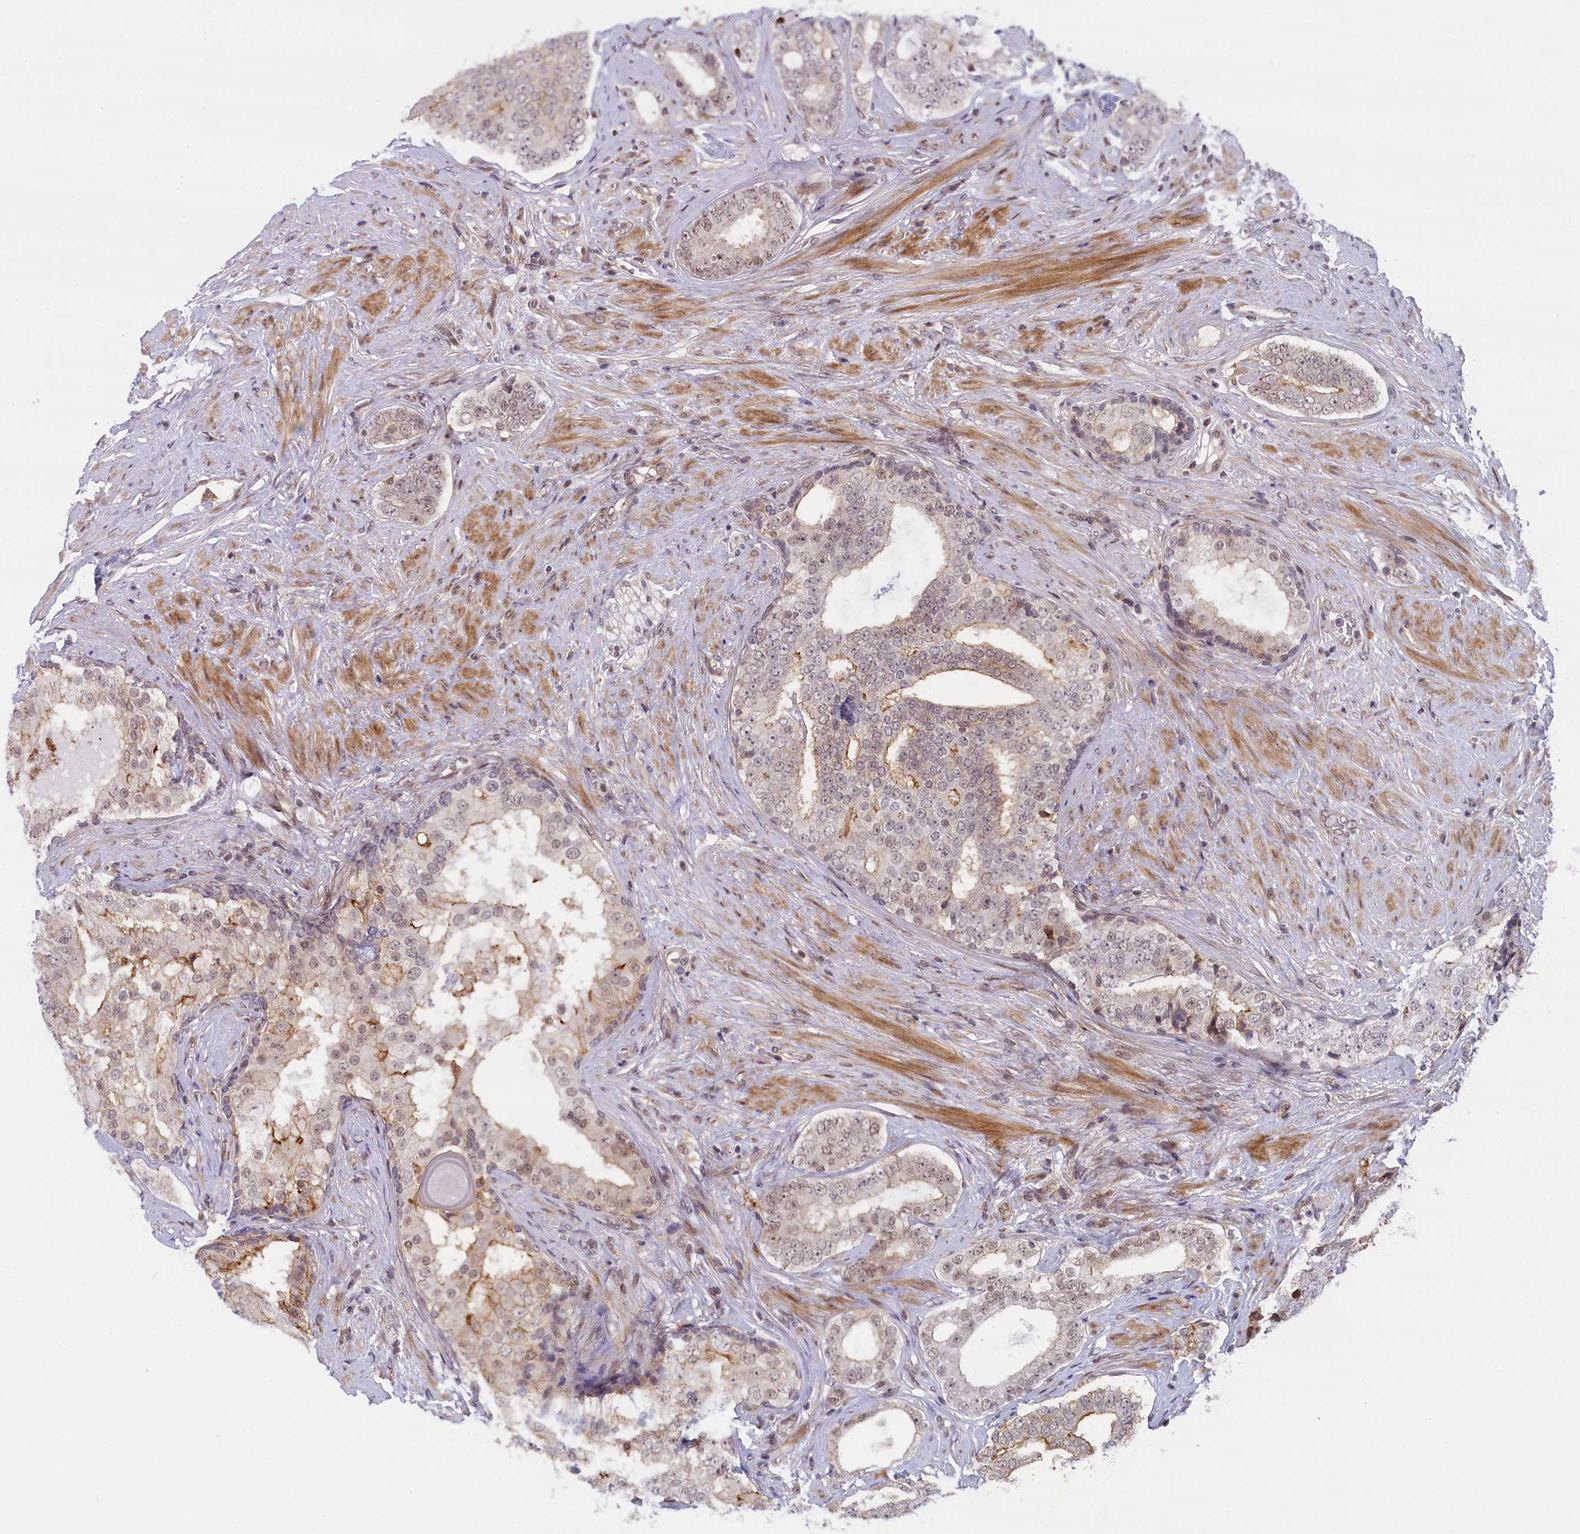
{"staining": {"intensity": "weak", "quantity": "25%-75%", "location": "nuclear"}, "tissue": "prostate cancer", "cell_type": "Tumor cells", "image_type": "cancer", "snomed": [{"axis": "morphology", "description": "Adenocarcinoma, High grade"}, {"axis": "topography", "description": "Prostate"}], "caption": "Immunohistochemical staining of adenocarcinoma (high-grade) (prostate) demonstrates low levels of weak nuclear protein positivity in approximately 25%-75% of tumor cells.", "gene": "FCHO1", "patient": {"sex": "male", "age": 56}}